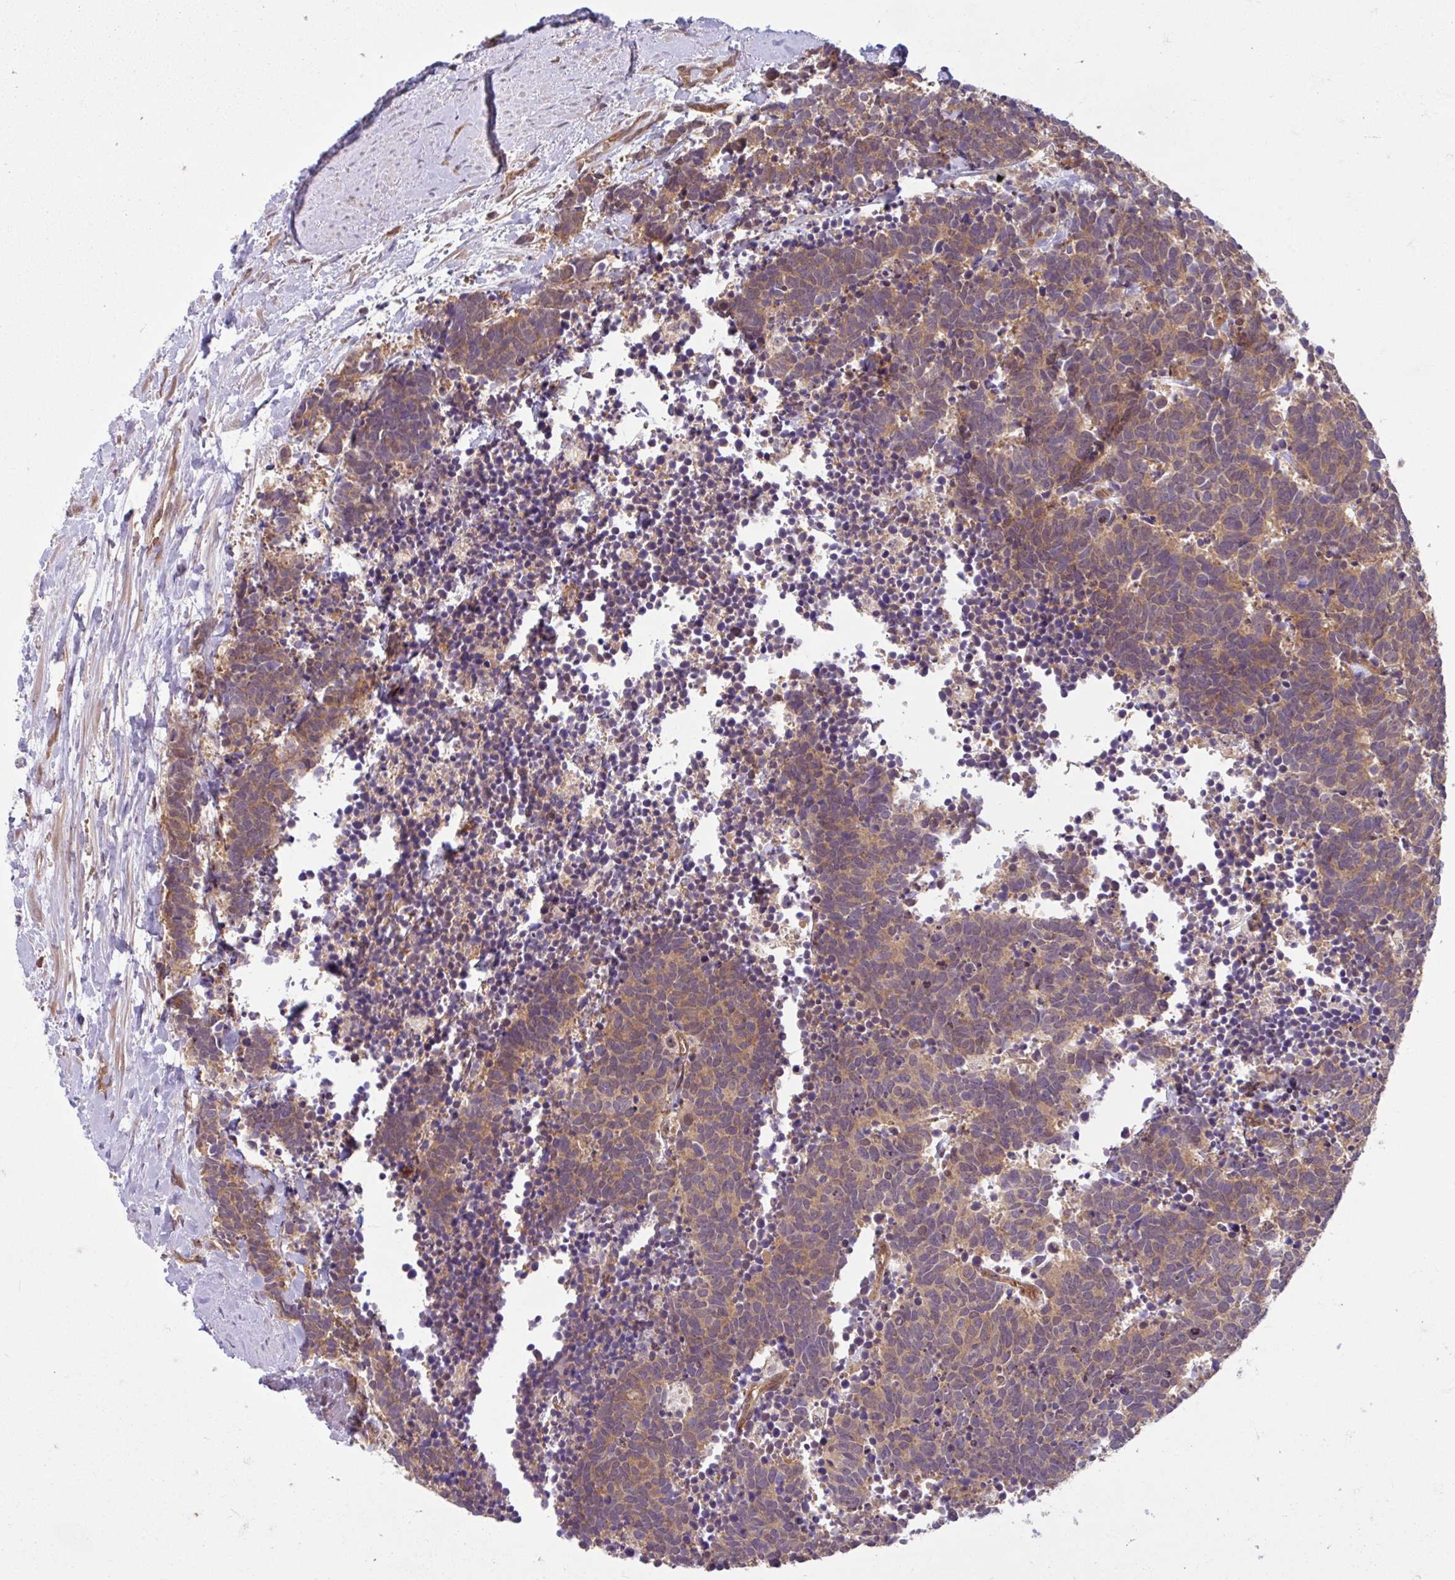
{"staining": {"intensity": "moderate", "quantity": ">75%", "location": "cytoplasmic/membranous"}, "tissue": "carcinoid", "cell_type": "Tumor cells", "image_type": "cancer", "snomed": [{"axis": "morphology", "description": "Carcinoma, NOS"}, {"axis": "morphology", "description": "Carcinoid, malignant, NOS"}, {"axis": "topography", "description": "Prostate"}], "caption": "A photomicrograph of human carcinoid stained for a protein shows moderate cytoplasmic/membranous brown staining in tumor cells.", "gene": "HMBS", "patient": {"sex": "male", "age": 57}}